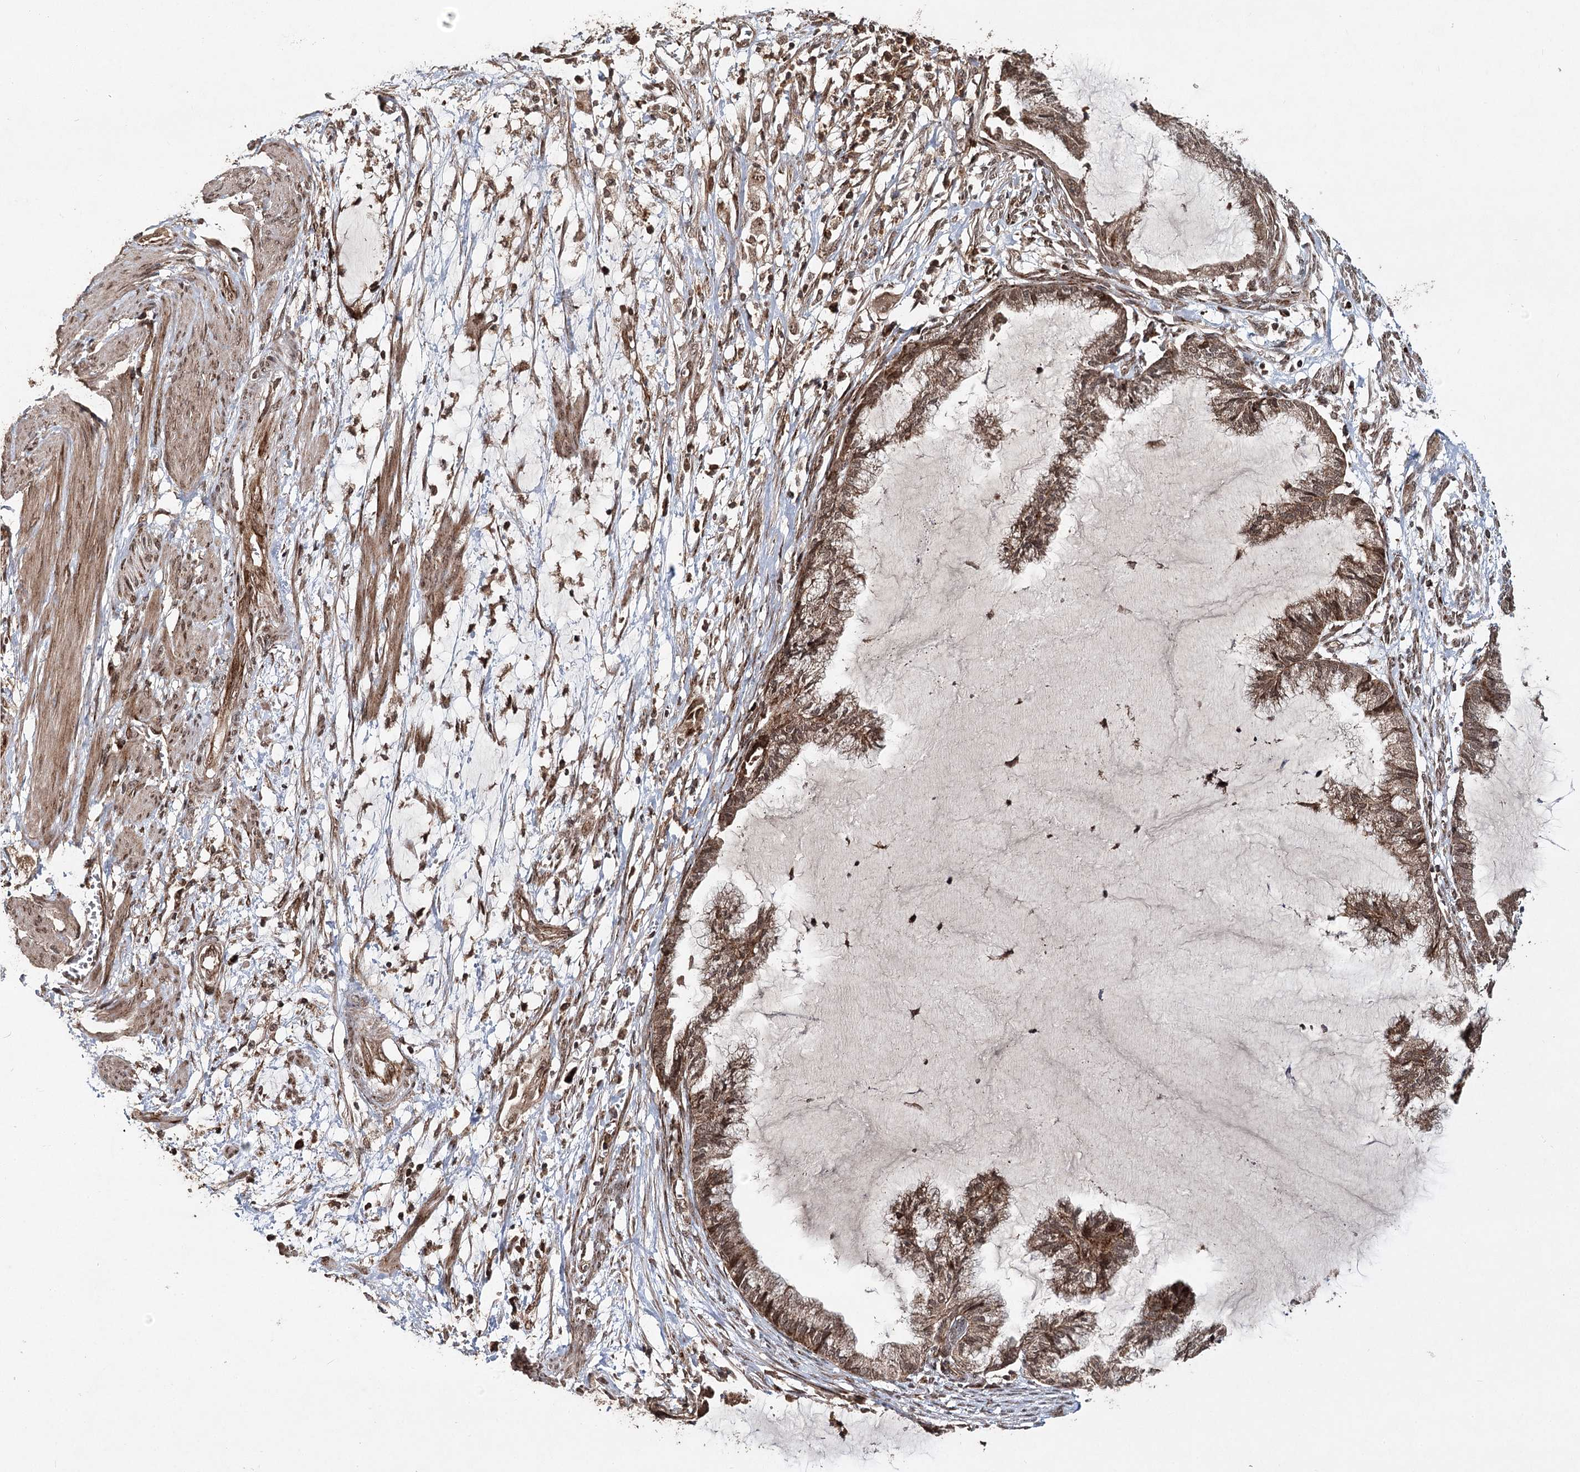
{"staining": {"intensity": "moderate", "quantity": ">75%", "location": "cytoplasmic/membranous,nuclear"}, "tissue": "endometrial cancer", "cell_type": "Tumor cells", "image_type": "cancer", "snomed": [{"axis": "morphology", "description": "Adenocarcinoma, NOS"}, {"axis": "topography", "description": "Endometrium"}], "caption": "Approximately >75% of tumor cells in human endometrial cancer reveal moderate cytoplasmic/membranous and nuclear protein positivity as visualized by brown immunohistochemical staining.", "gene": "ZNRF3", "patient": {"sex": "female", "age": 86}}